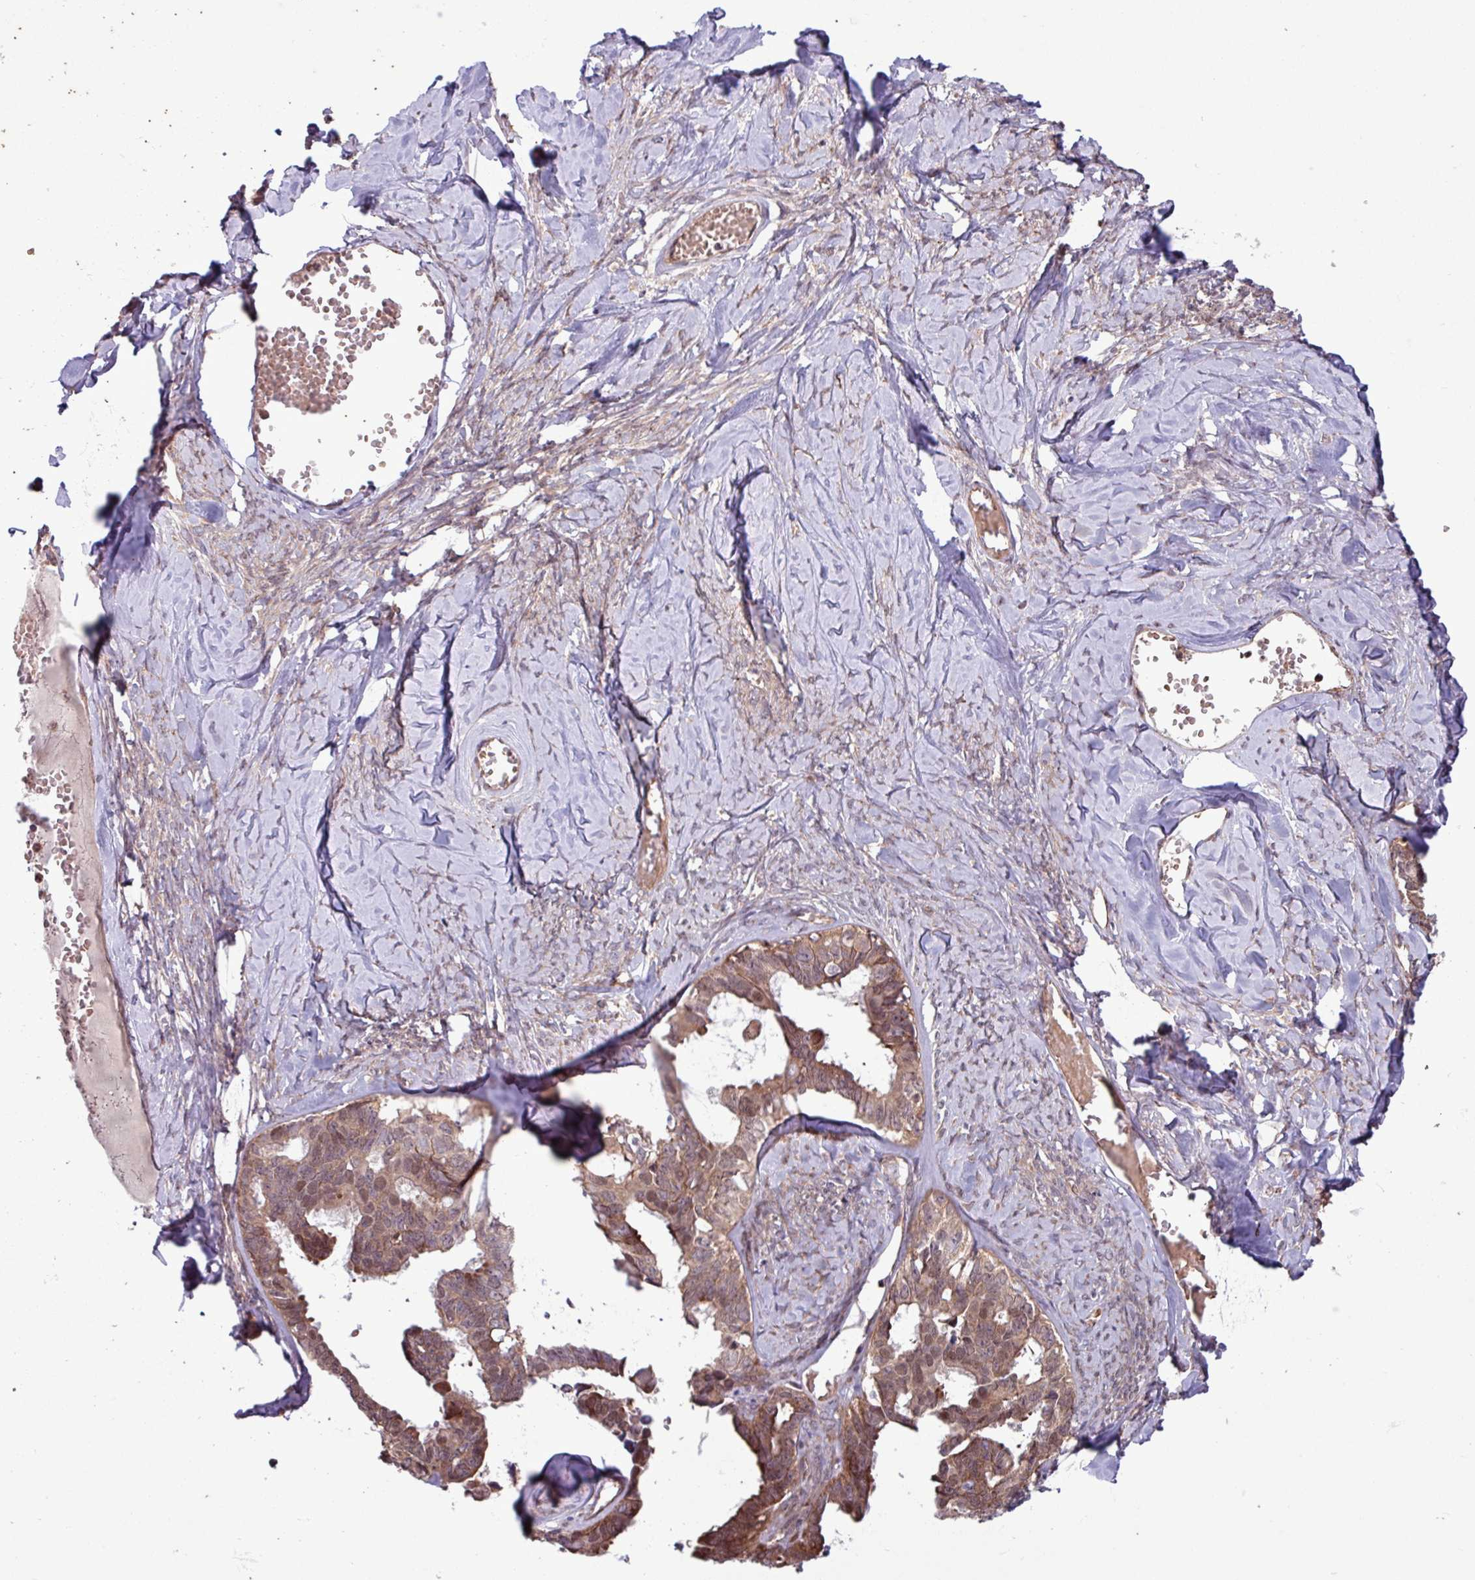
{"staining": {"intensity": "moderate", "quantity": ">75%", "location": "cytoplasmic/membranous"}, "tissue": "ovarian cancer", "cell_type": "Tumor cells", "image_type": "cancer", "snomed": [{"axis": "morphology", "description": "Cystadenocarcinoma, serous, NOS"}, {"axis": "topography", "description": "Ovary"}], "caption": "DAB (3,3'-diaminobenzidine) immunohistochemical staining of human ovarian serous cystadenocarcinoma reveals moderate cytoplasmic/membranous protein positivity in about >75% of tumor cells.", "gene": "PDPR", "patient": {"sex": "female", "age": 69}}